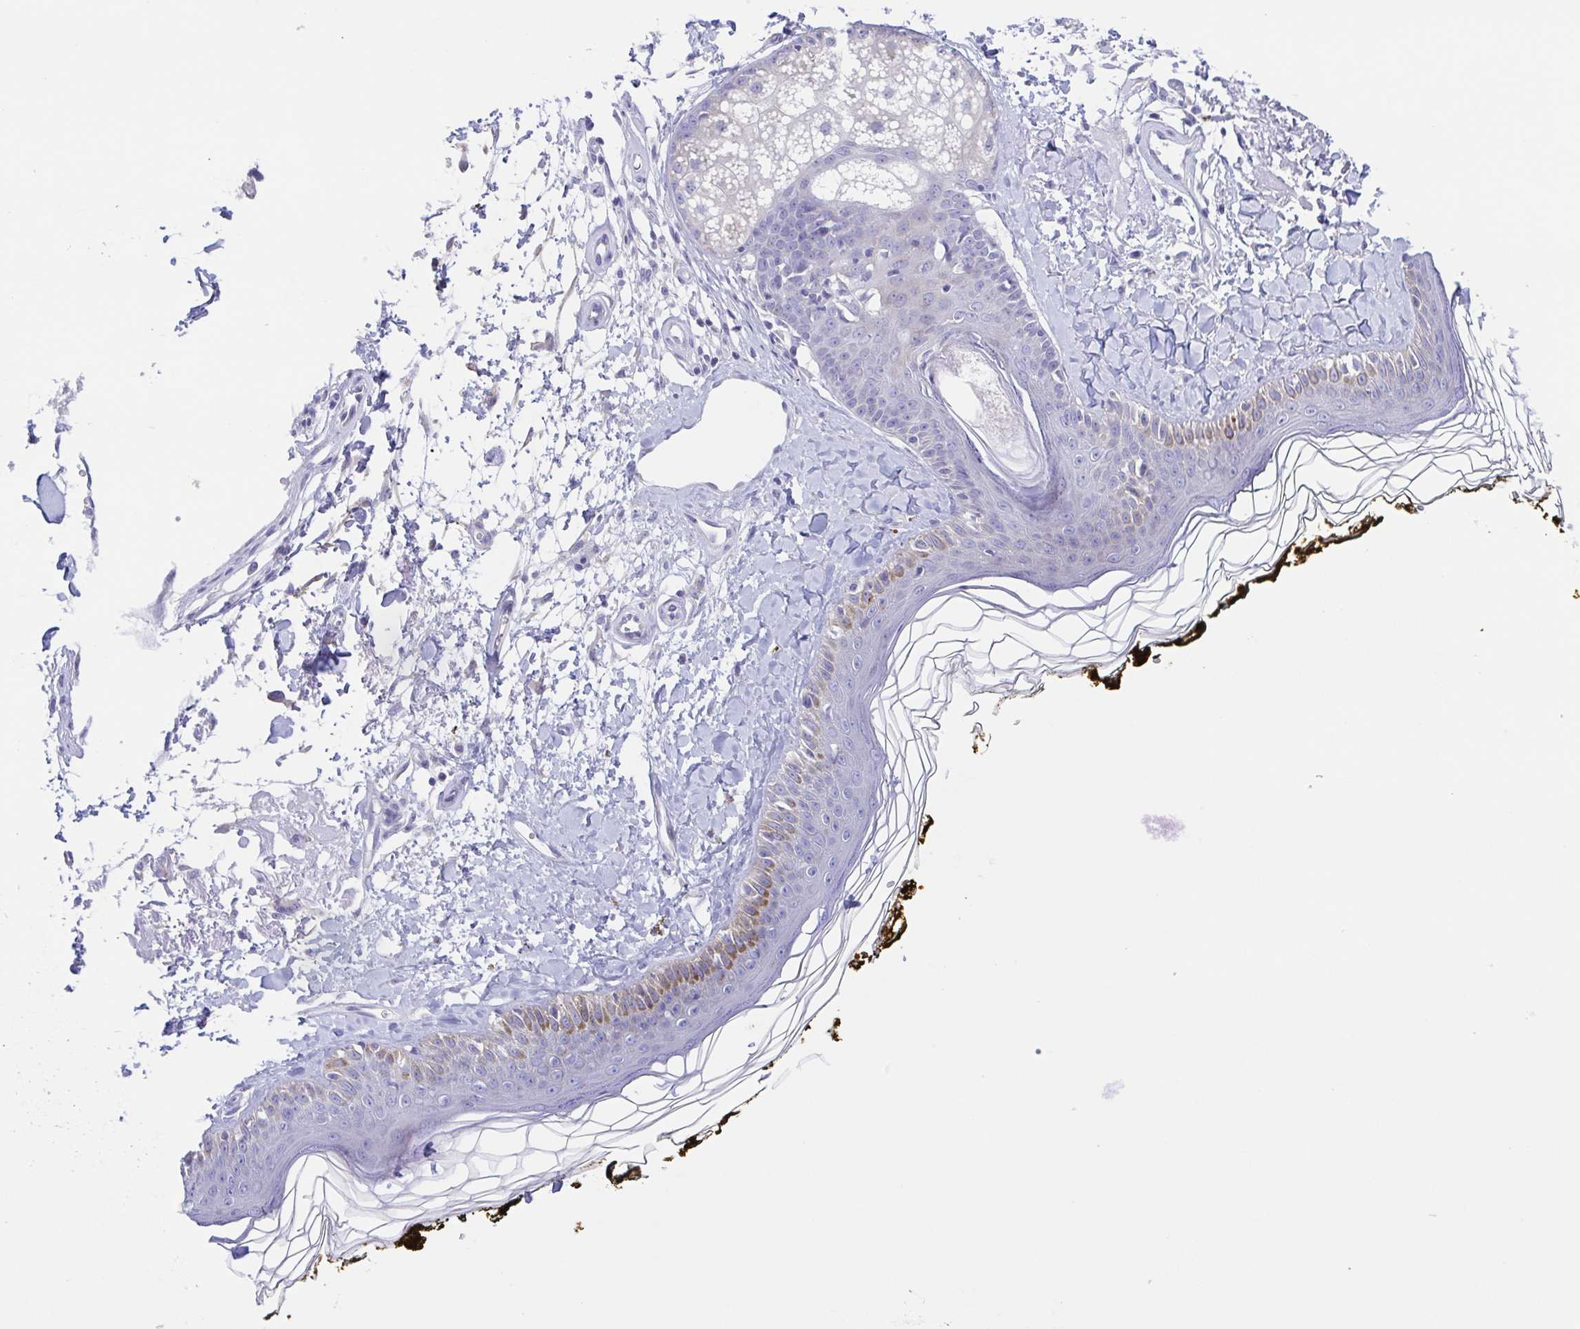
{"staining": {"intensity": "negative", "quantity": "none", "location": "none"}, "tissue": "skin", "cell_type": "Fibroblasts", "image_type": "normal", "snomed": [{"axis": "morphology", "description": "Normal tissue, NOS"}, {"axis": "topography", "description": "Skin"}], "caption": "Immunohistochemistry image of benign skin stained for a protein (brown), which exhibits no positivity in fibroblasts.", "gene": "MUCL3", "patient": {"sex": "male", "age": 76}}